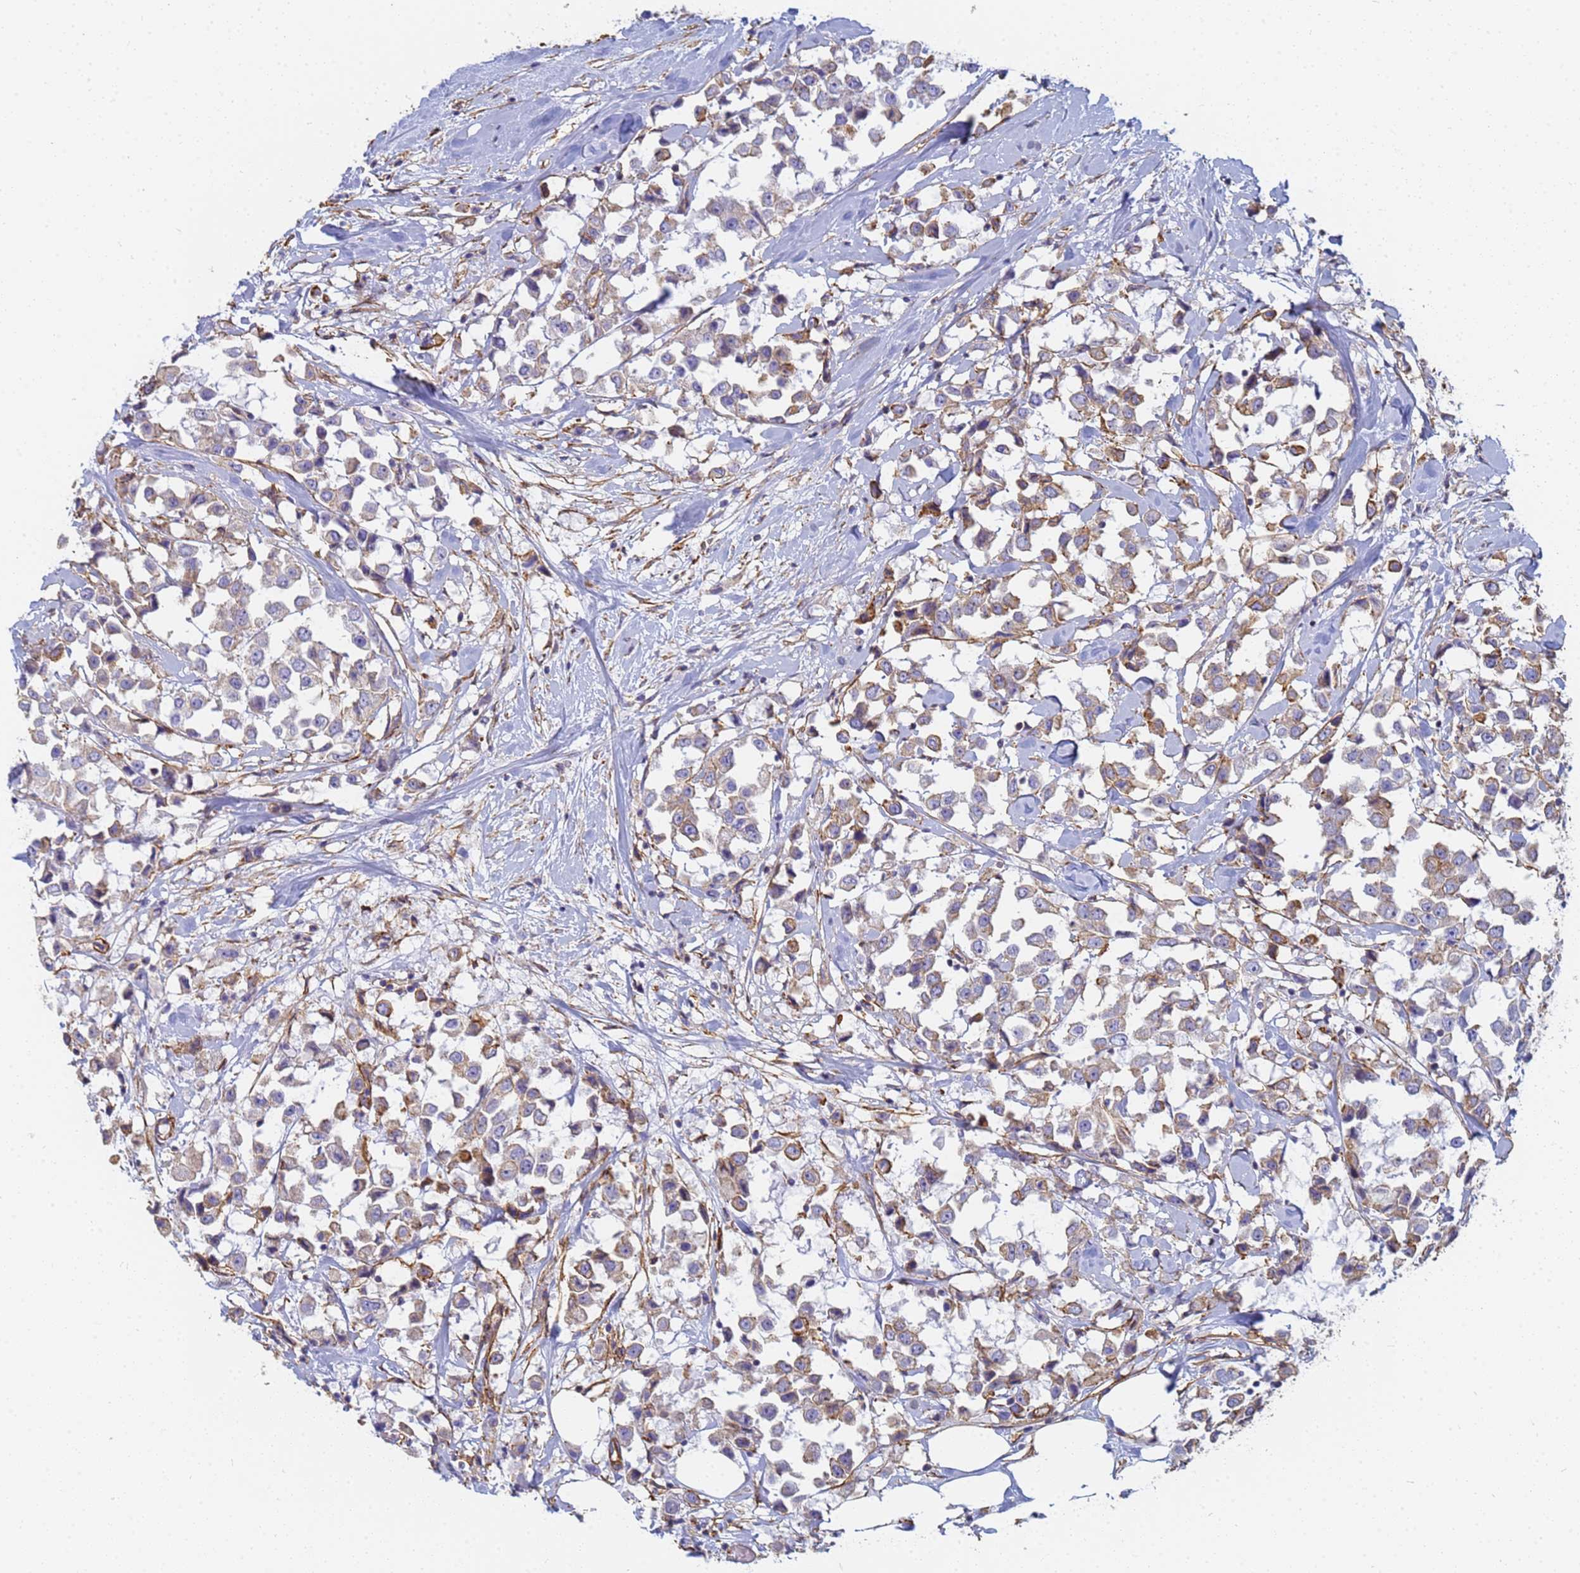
{"staining": {"intensity": "moderate", "quantity": "25%-75%", "location": "cytoplasmic/membranous"}, "tissue": "breast cancer", "cell_type": "Tumor cells", "image_type": "cancer", "snomed": [{"axis": "morphology", "description": "Duct carcinoma"}, {"axis": "topography", "description": "Breast"}], "caption": "Protein positivity by immunohistochemistry reveals moderate cytoplasmic/membranous staining in about 25%-75% of tumor cells in infiltrating ductal carcinoma (breast).", "gene": "TPM1", "patient": {"sex": "female", "age": 61}}